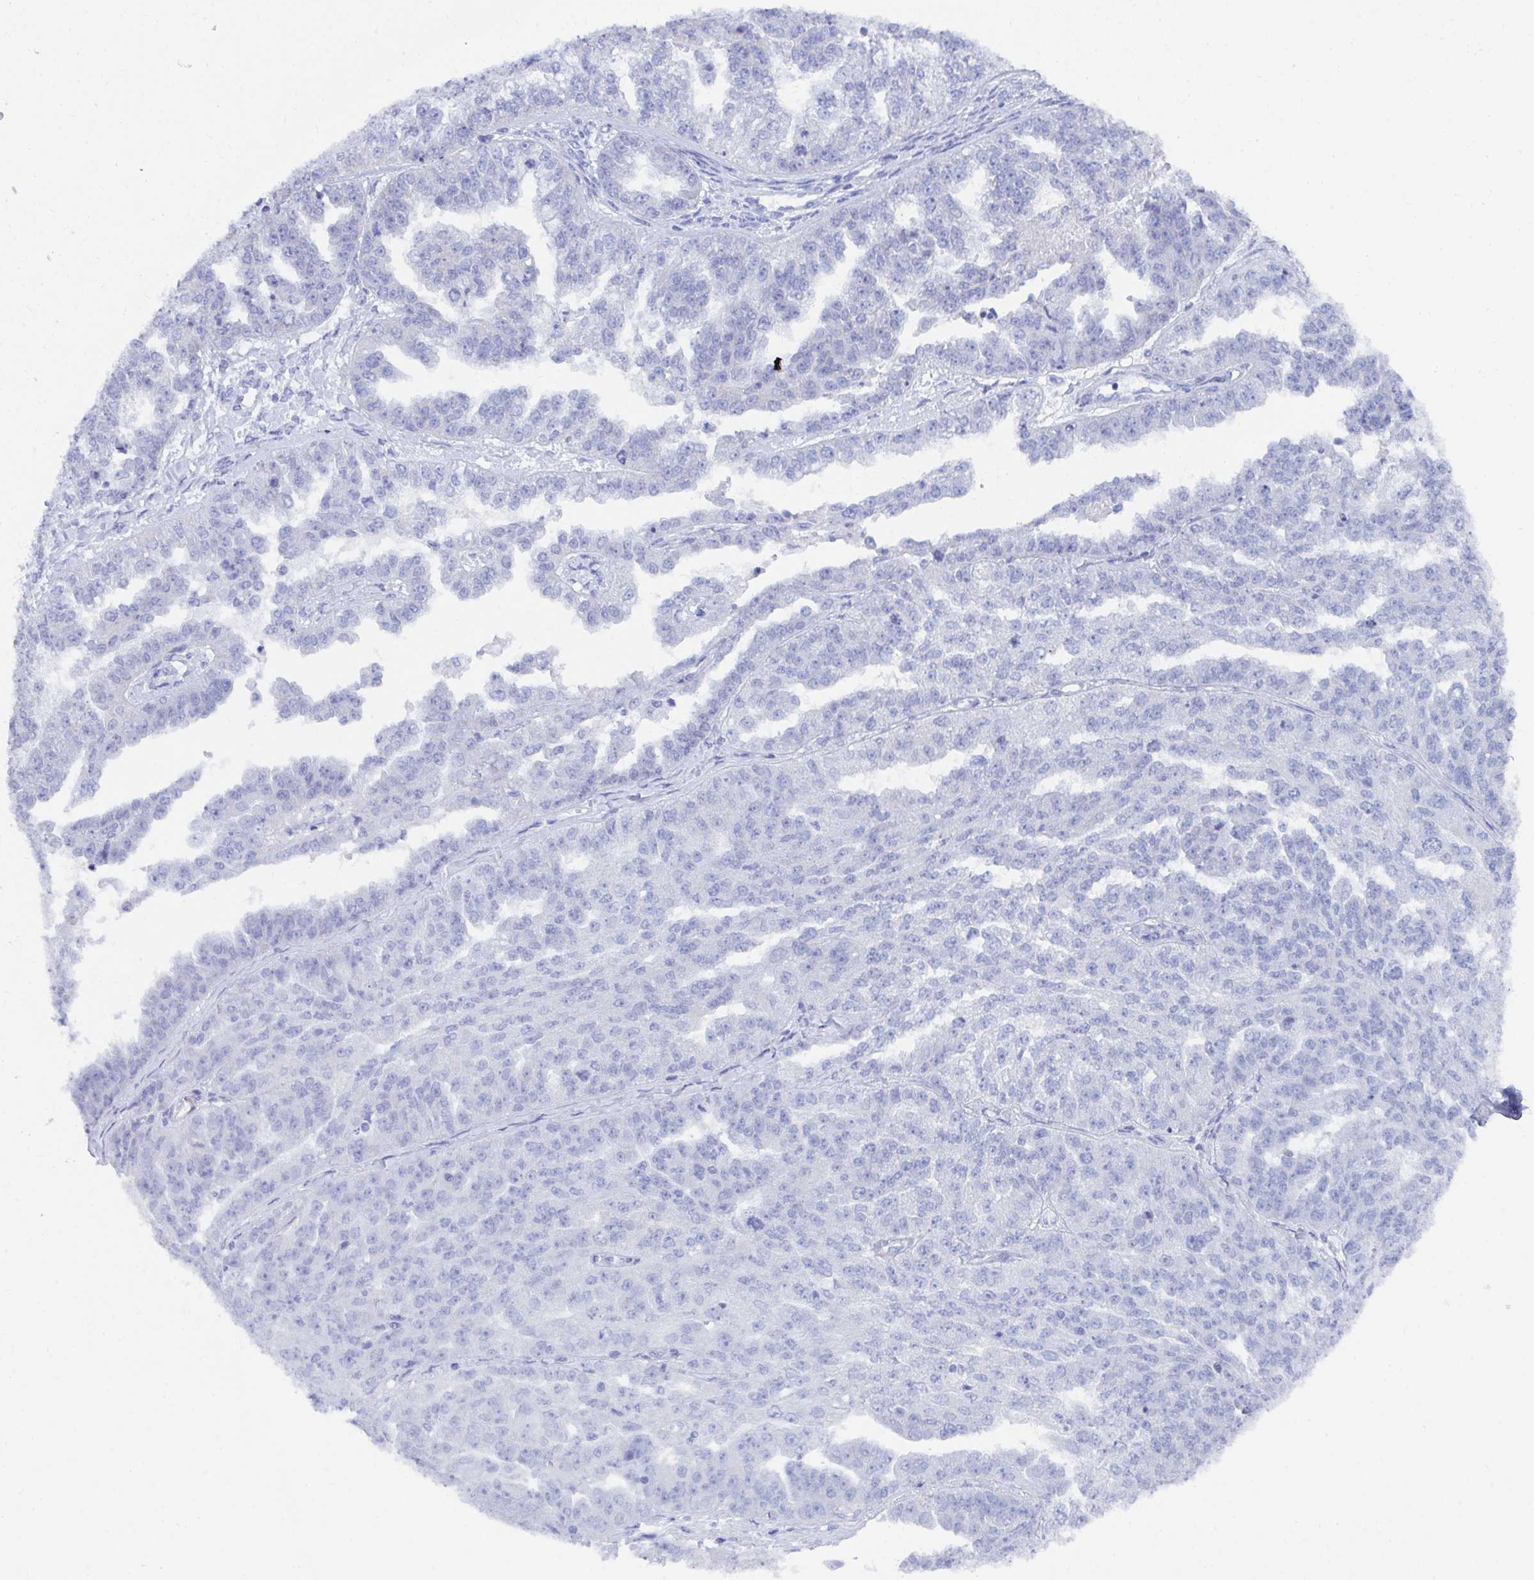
{"staining": {"intensity": "negative", "quantity": "none", "location": "none"}, "tissue": "ovarian cancer", "cell_type": "Tumor cells", "image_type": "cancer", "snomed": [{"axis": "morphology", "description": "Cystadenocarcinoma, serous, NOS"}, {"axis": "topography", "description": "Ovary"}], "caption": "IHC of human ovarian cancer shows no staining in tumor cells.", "gene": "PC", "patient": {"sex": "female", "age": 58}}